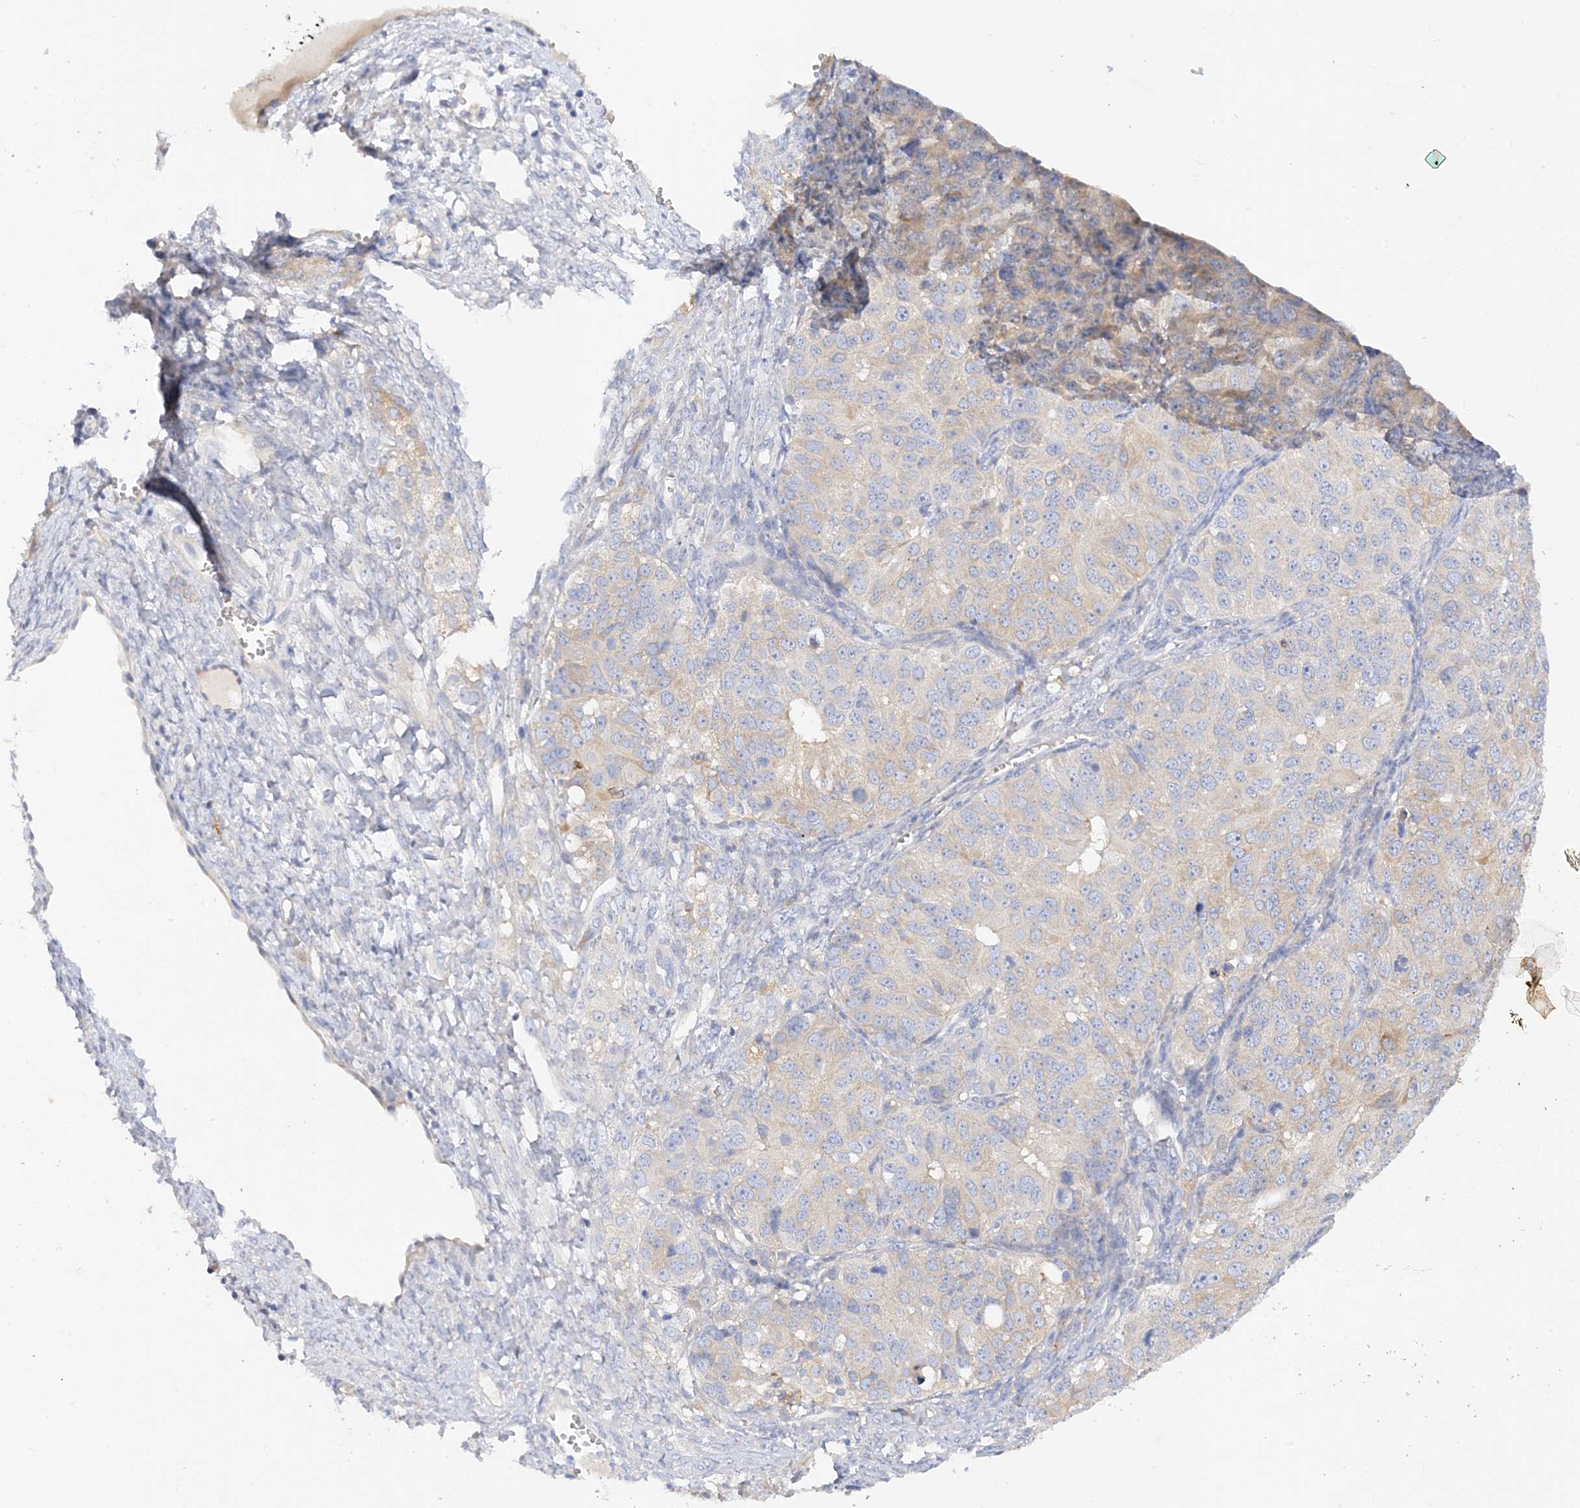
{"staining": {"intensity": "weak", "quantity": "25%-75%", "location": "cytoplasmic/membranous"}, "tissue": "ovarian cancer", "cell_type": "Tumor cells", "image_type": "cancer", "snomed": [{"axis": "morphology", "description": "Carcinoma, endometroid"}, {"axis": "topography", "description": "Ovary"}], "caption": "Immunohistochemistry (IHC) photomicrograph of neoplastic tissue: ovarian cancer stained using immunohistochemistry shows low levels of weak protein expression localized specifically in the cytoplasmic/membranous of tumor cells, appearing as a cytoplasmic/membranous brown color.", "gene": "ARV1", "patient": {"sex": "female", "age": 51}}